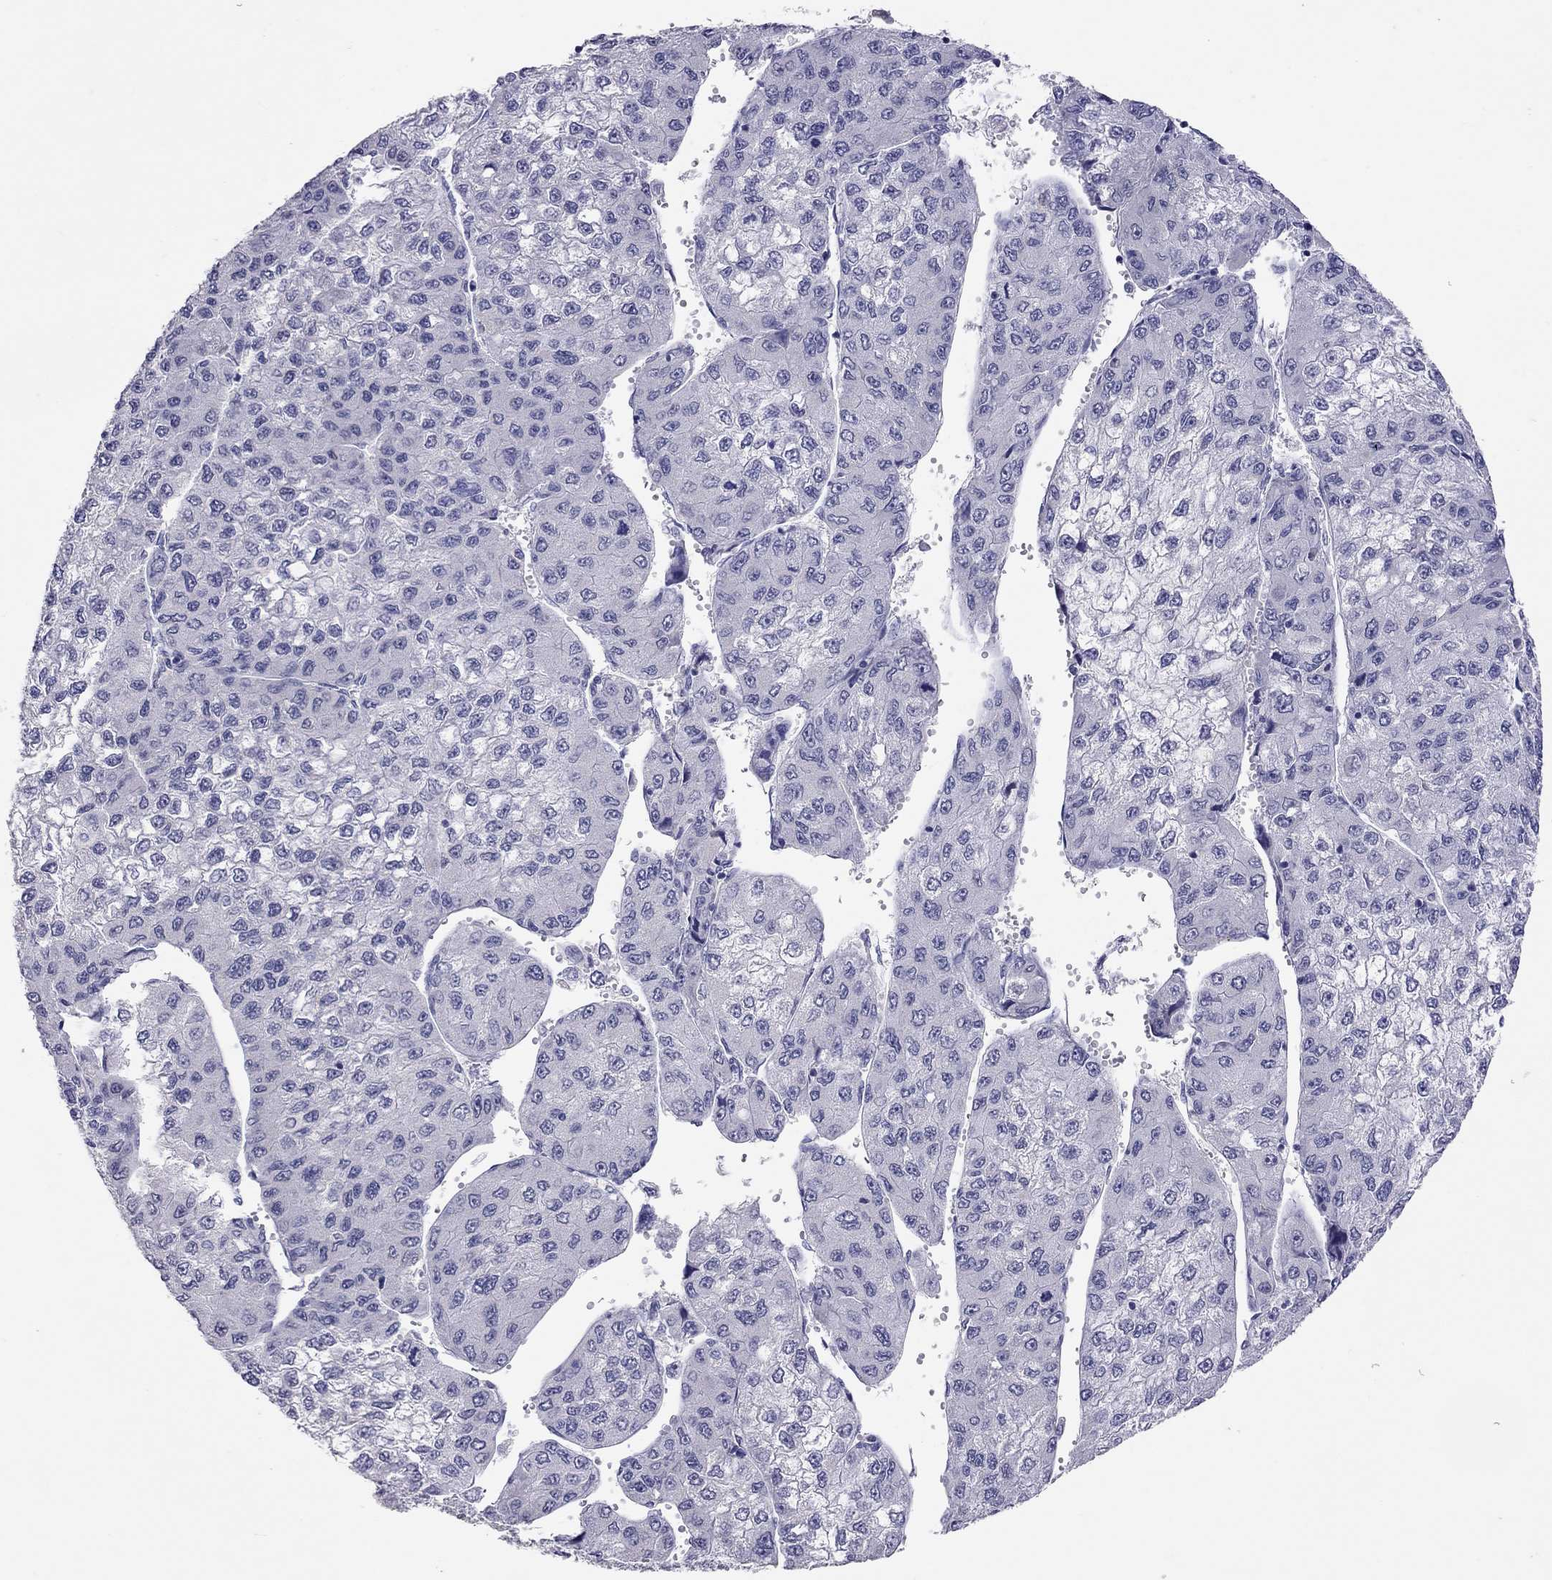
{"staining": {"intensity": "negative", "quantity": "none", "location": "none"}, "tissue": "liver cancer", "cell_type": "Tumor cells", "image_type": "cancer", "snomed": [{"axis": "morphology", "description": "Carcinoma, Hepatocellular, NOS"}, {"axis": "topography", "description": "Liver"}], "caption": "A high-resolution image shows immunohistochemistry staining of liver cancer (hepatocellular carcinoma), which displays no significant positivity in tumor cells.", "gene": "SLAMF1", "patient": {"sex": "female", "age": 66}}